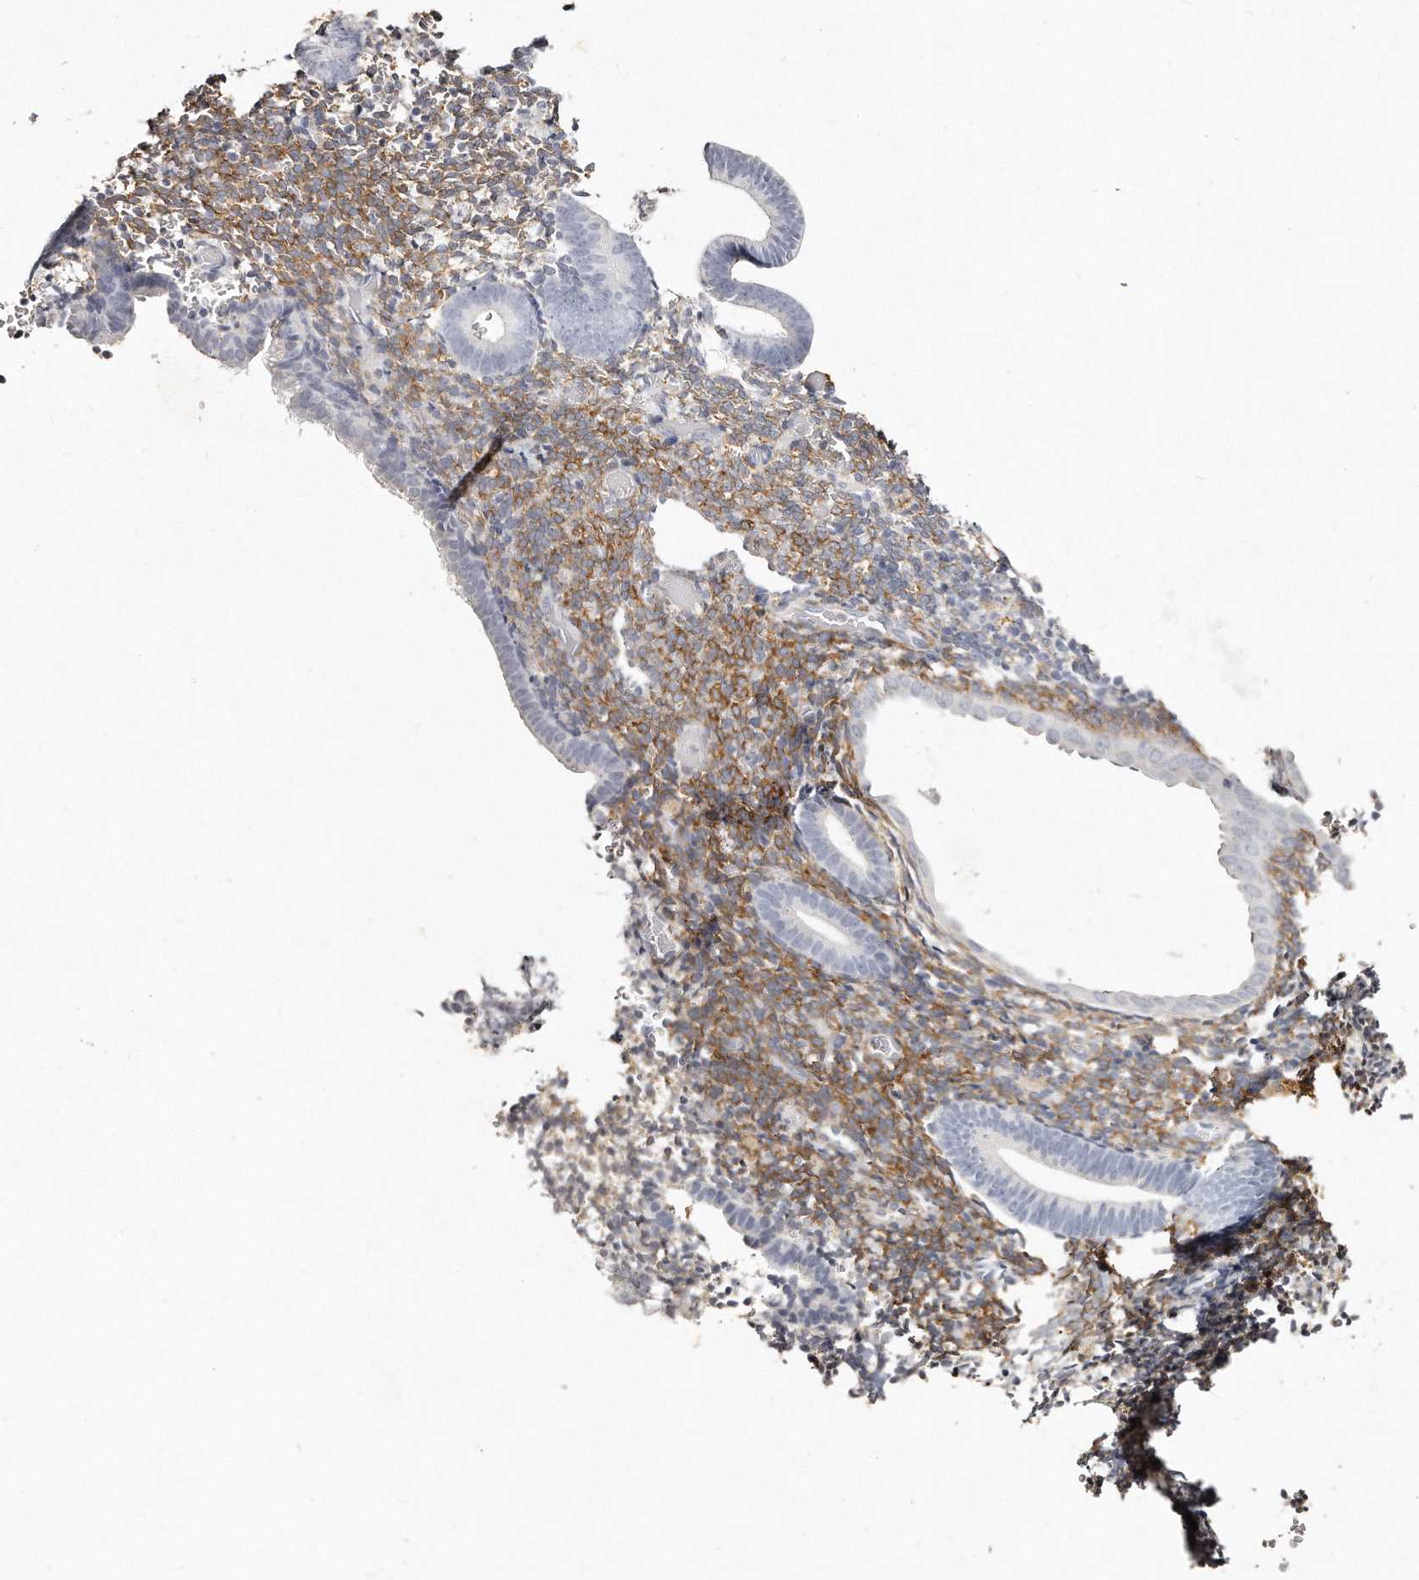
{"staining": {"intensity": "strong", "quantity": "25%-75%", "location": "cytoplasmic/membranous"}, "tissue": "endometrium", "cell_type": "Cells in endometrial stroma", "image_type": "normal", "snomed": [{"axis": "morphology", "description": "Normal tissue, NOS"}, {"axis": "topography", "description": "Endometrium"}], "caption": "Benign endometrium shows strong cytoplasmic/membranous expression in about 25%-75% of cells in endometrial stroma.", "gene": "LMOD1", "patient": {"sex": "female", "age": 51}}